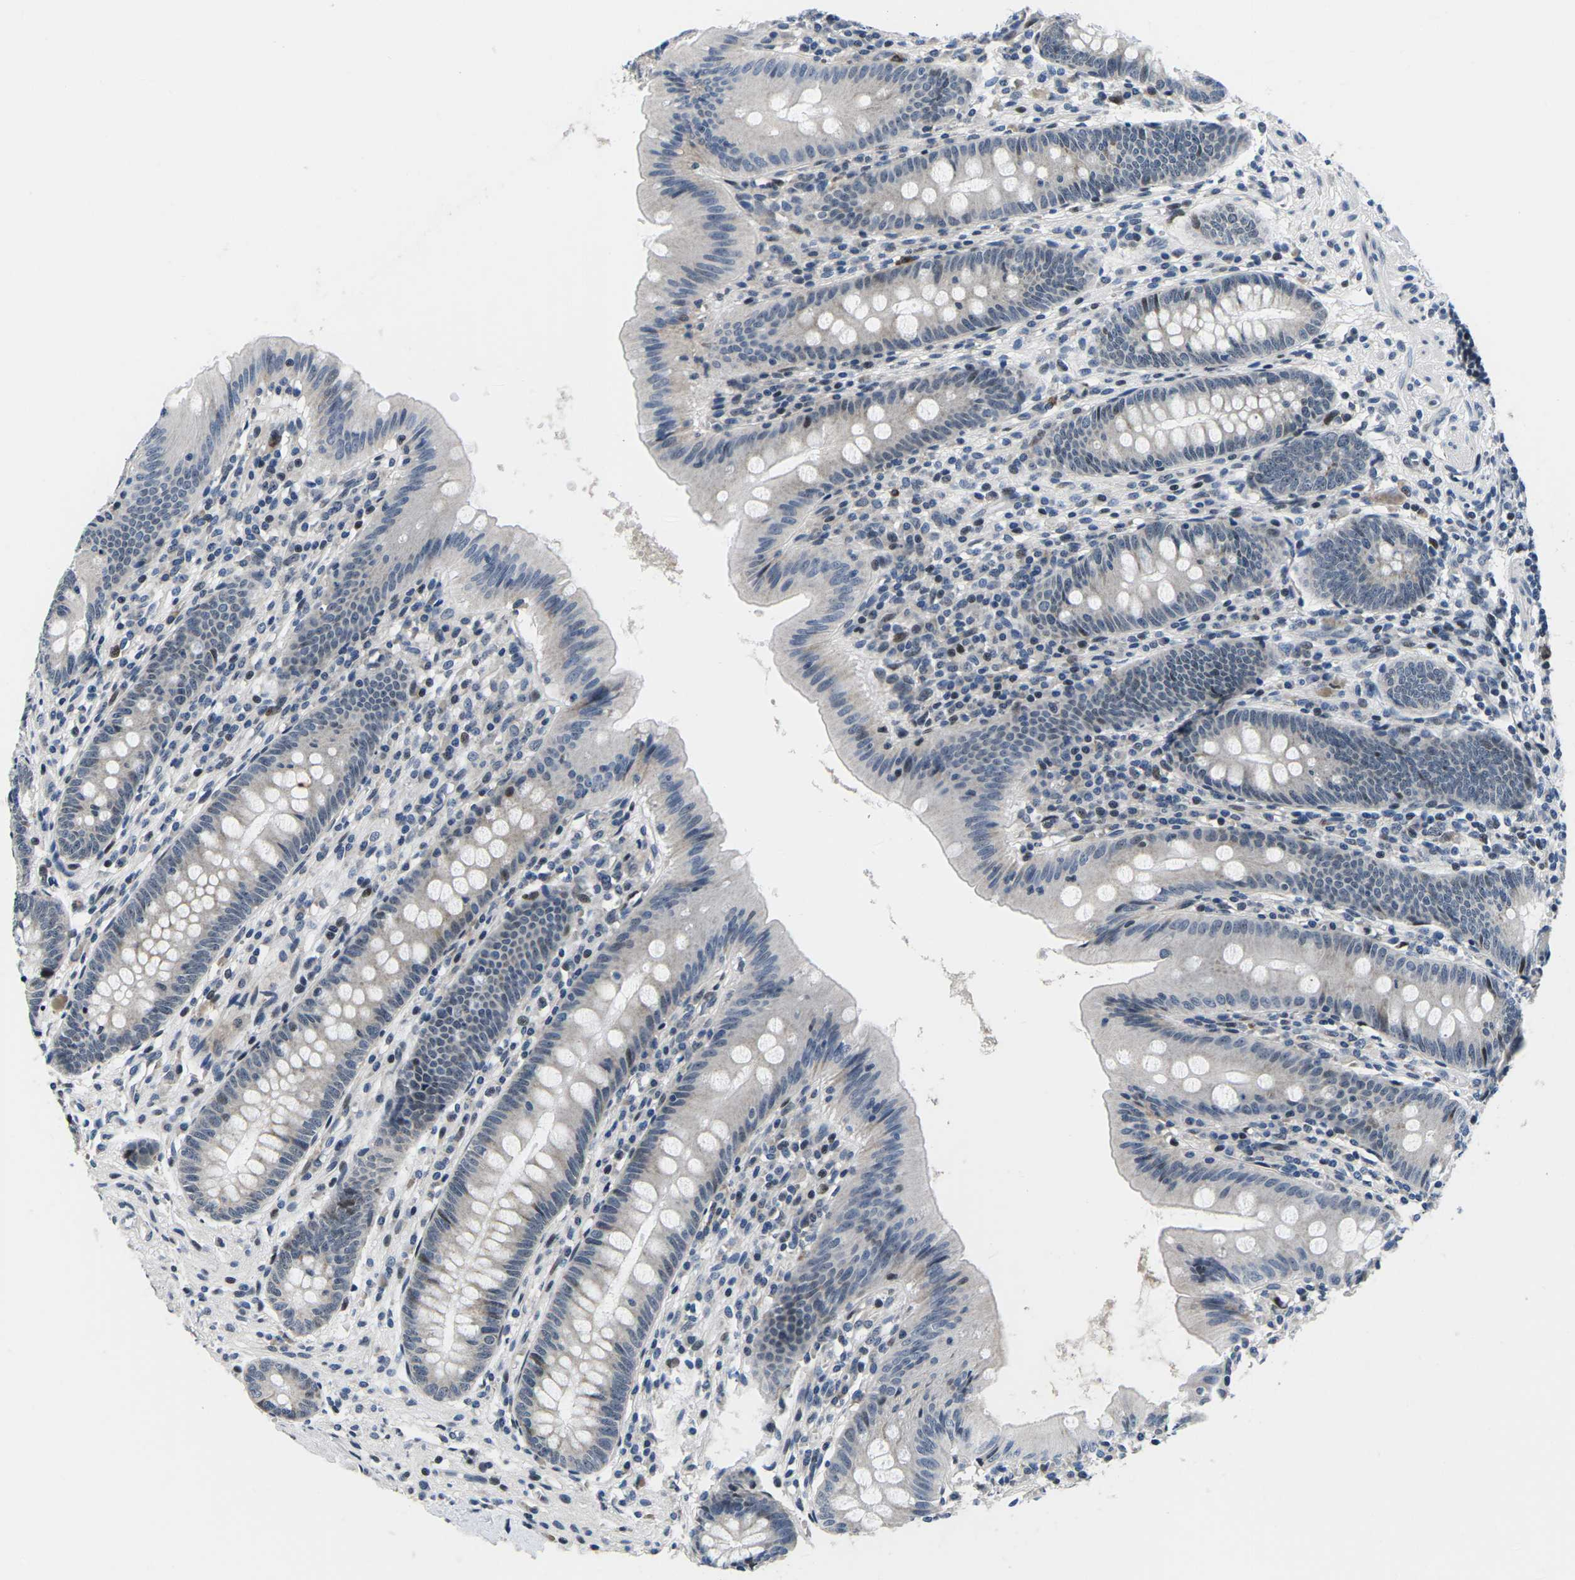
{"staining": {"intensity": "strong", "quantity": "25%-75%", "location": "nuclear"}, "tissue": "appendix", "cell_type": "Glandular cells", "image_type": "normal", "snomed": [{"axis": "morphology", "description": "Normal tissue, NOS"}, {"axis": "topography", "description": "Appendix"}], "caption": "High-magnification brightfield microscopy of normal appendix stained with DAB (3,3'-diaminobenzidine) (brown) and counterstained with hematoxylin (blue). glandular cells exhibit strong nuclear expression is identified in about25%-75% of cells.", "gene": "CDC73", "patient": {"sex": "male", "age": 56}}